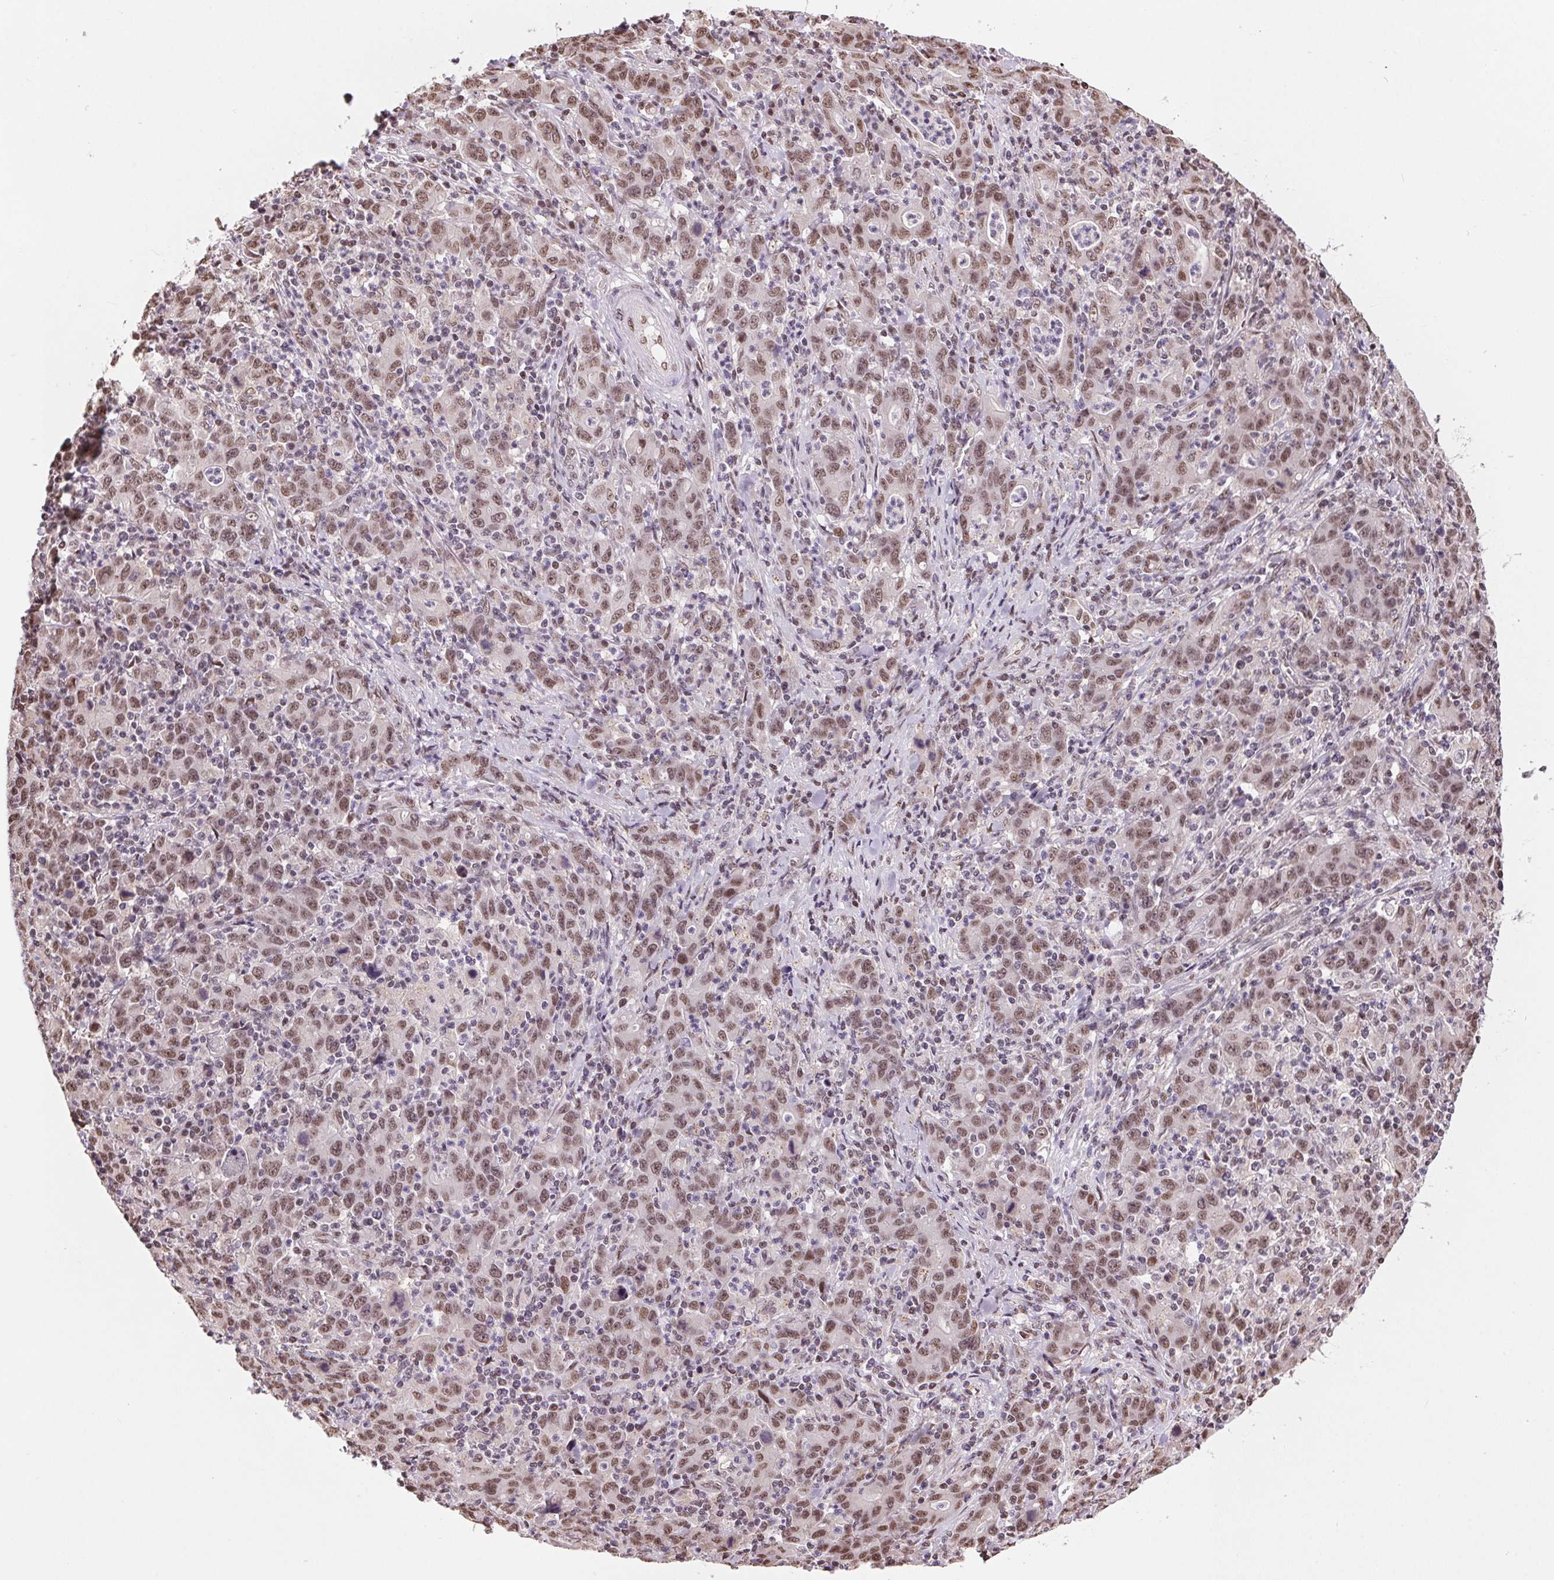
{"staining": {"intensity": "weak", "quantity": ">75%", "location": "nuclear"}, "tissue": "stomach cancer", "cell_type": "Tumor cells", "image_type": "cancer", "snomed": [{"axis": "morphology", "description": "Adenocarcinoma, NOS"}, {"axis": "topography", "description": "Stomach, upper"}], "caption": "Immunohistochemistry (IHC) micrograph of stomach cancer stained for a protein (brown), which reveals low levels of weak nuclear staining in about >75% of tumor cells.", "gene": "RAD23A", "patient": {"sex": "male", "age": 69}}